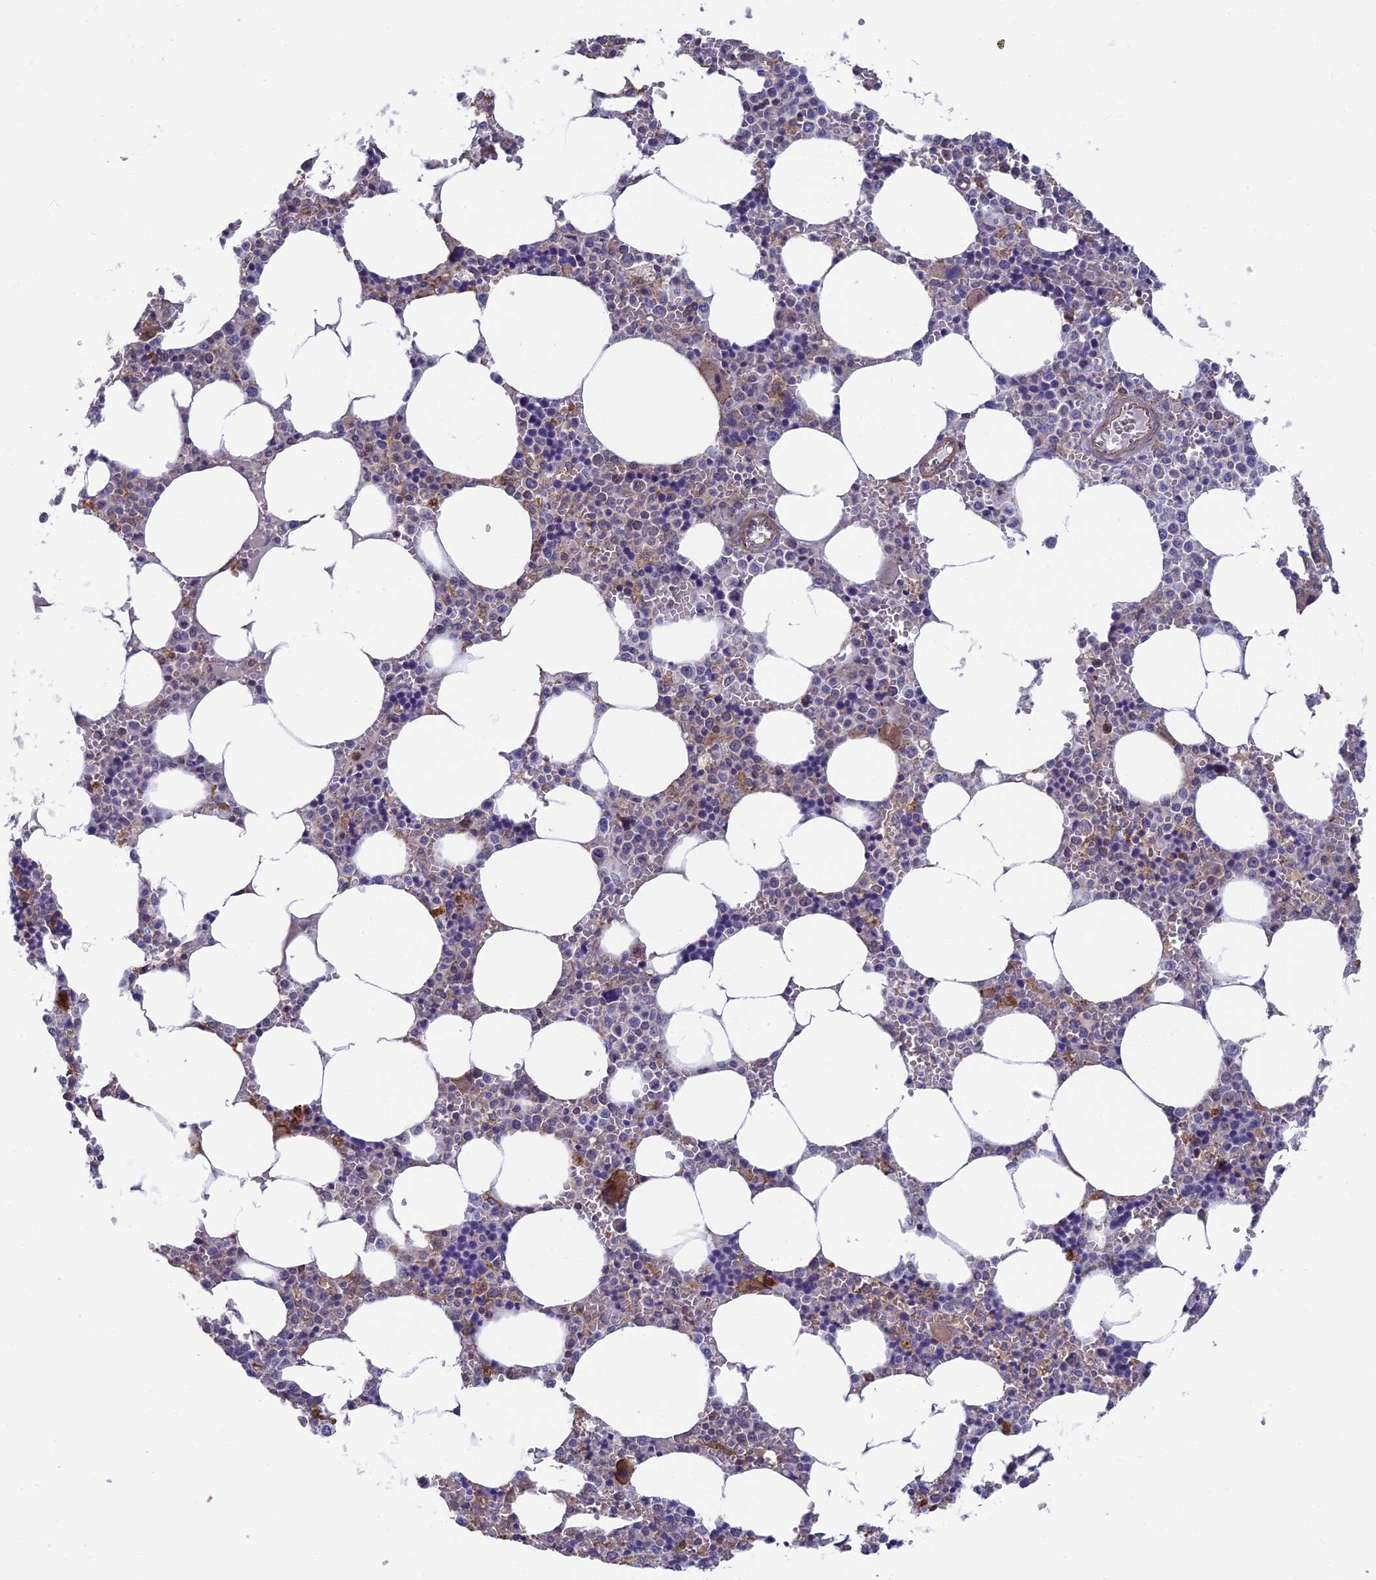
{"staining": {"intensity": "moderate", "quantity": "<25%", "location": "cytoplasmic/membranous"}, "tissue": "bone marrow", "cell_type": "Hematopoietic cells", "image_type": "normal", "snomed": [{"axis": "morphology", "description": "Normal tissue, NOS"}, {"axis": "topography", "description": "Bone marrow"}], "caption": "Hematopoietic cells display low levels of moderate cytoplasmic/membranous expression in approximately <25% of cells in unremarkable bone marrow. The protein is stained brown, and the nuclei are stained in blue (DAB IHC with brightfield microscopy, high magnification).", "gene": "BLTP2", "patient": {"sex": "male", "age": 70}}